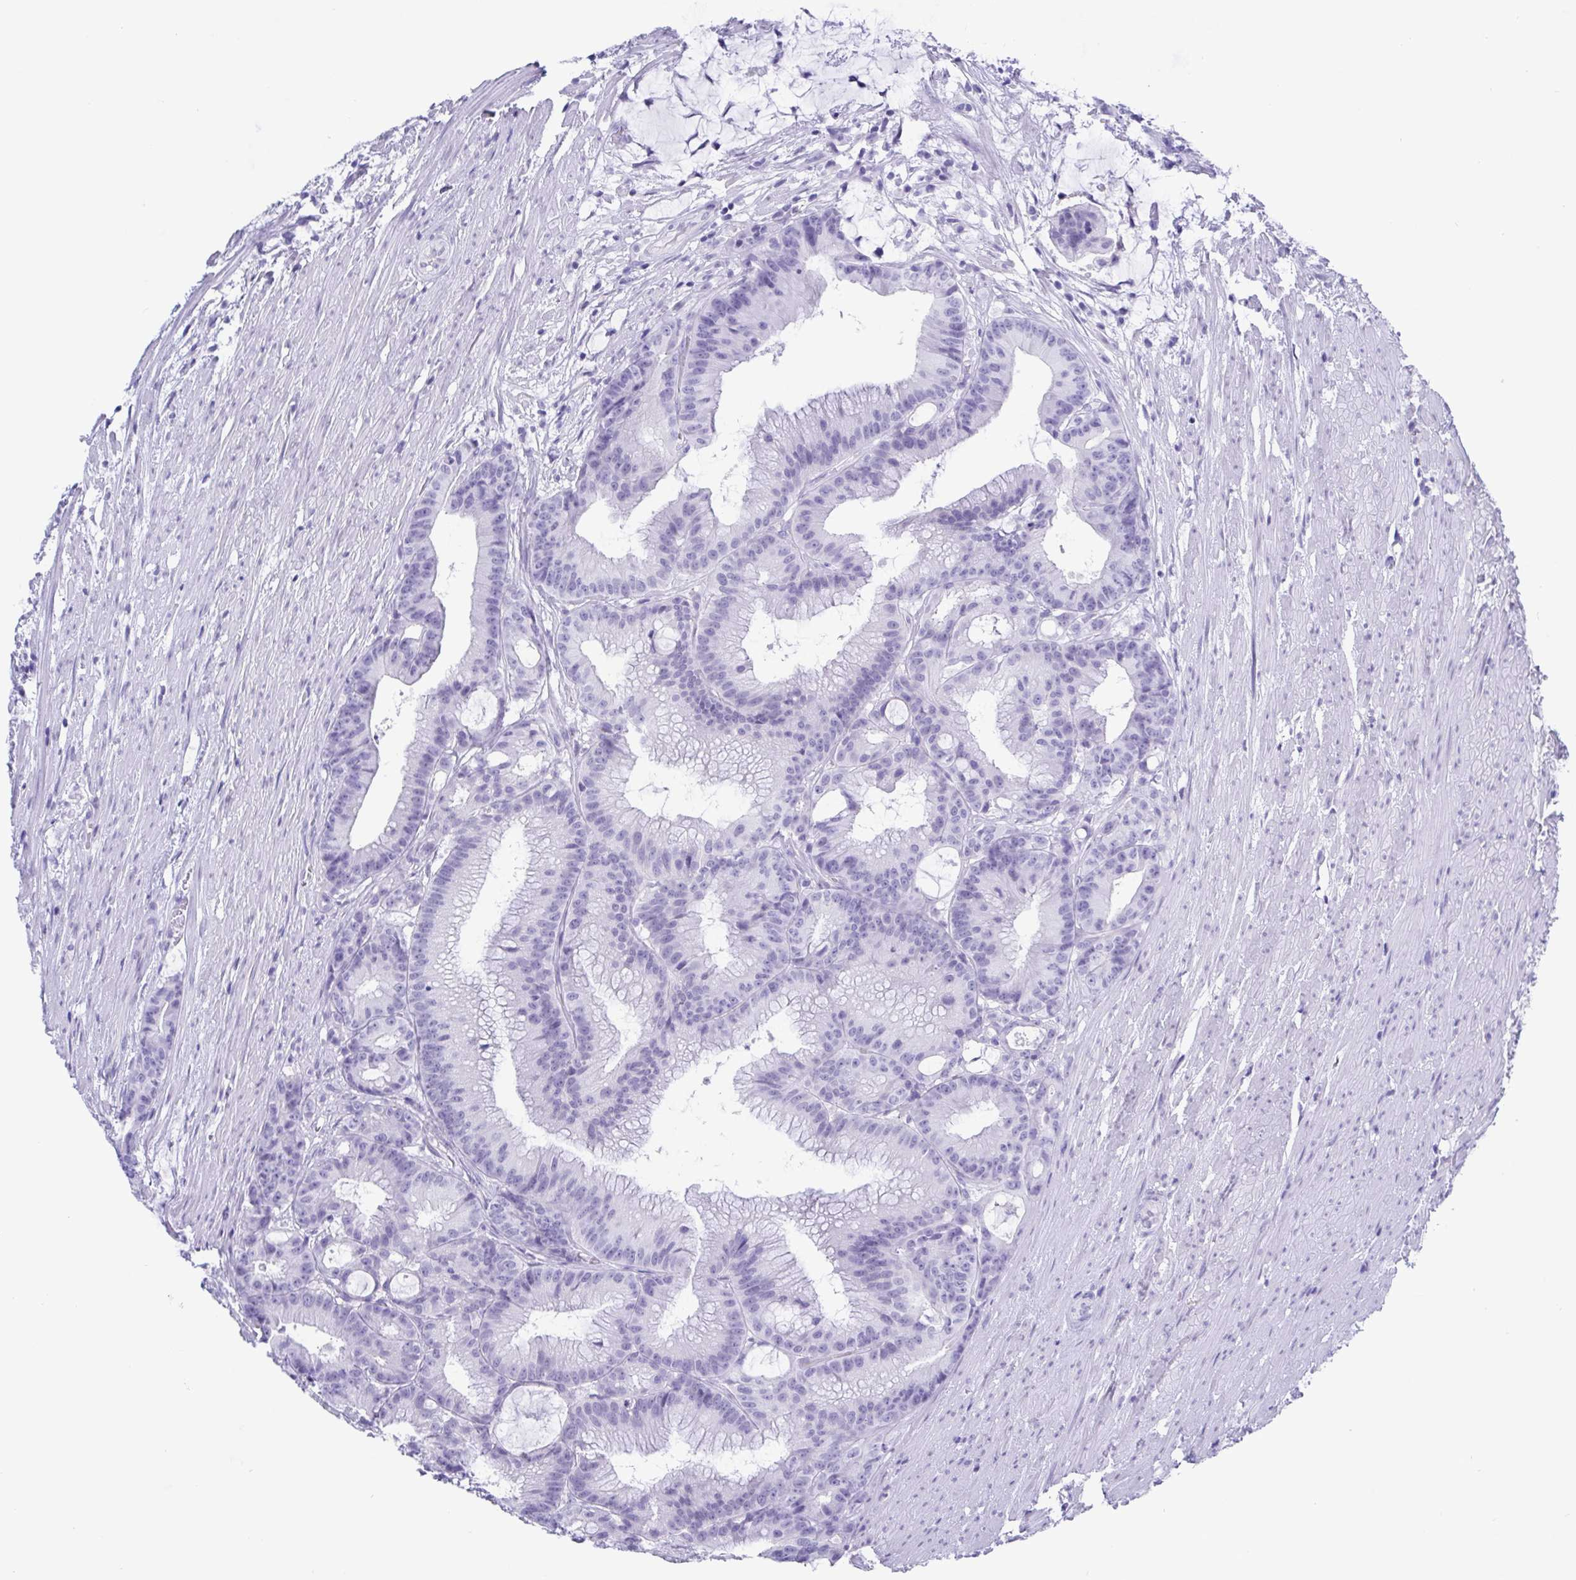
{"staining": {"intensity": "negative", "quantity": "none", "location": "none"}, "tissue": "colorectal cancer", "cell_type": "Tumor cells", "image_type": "cancer", "snomed": [{"axis": "morphology", "description": "Adenocarcinoma, NOS"}, {"axis": "topography", "description": "Colon"}], "caption": "Micrograph shows no protein staining in tumor cells of colorectal cancer (adenocarcinoma) tissue.", "gene": "CDX4", "patient": {"sex": "female", "age": 78}}